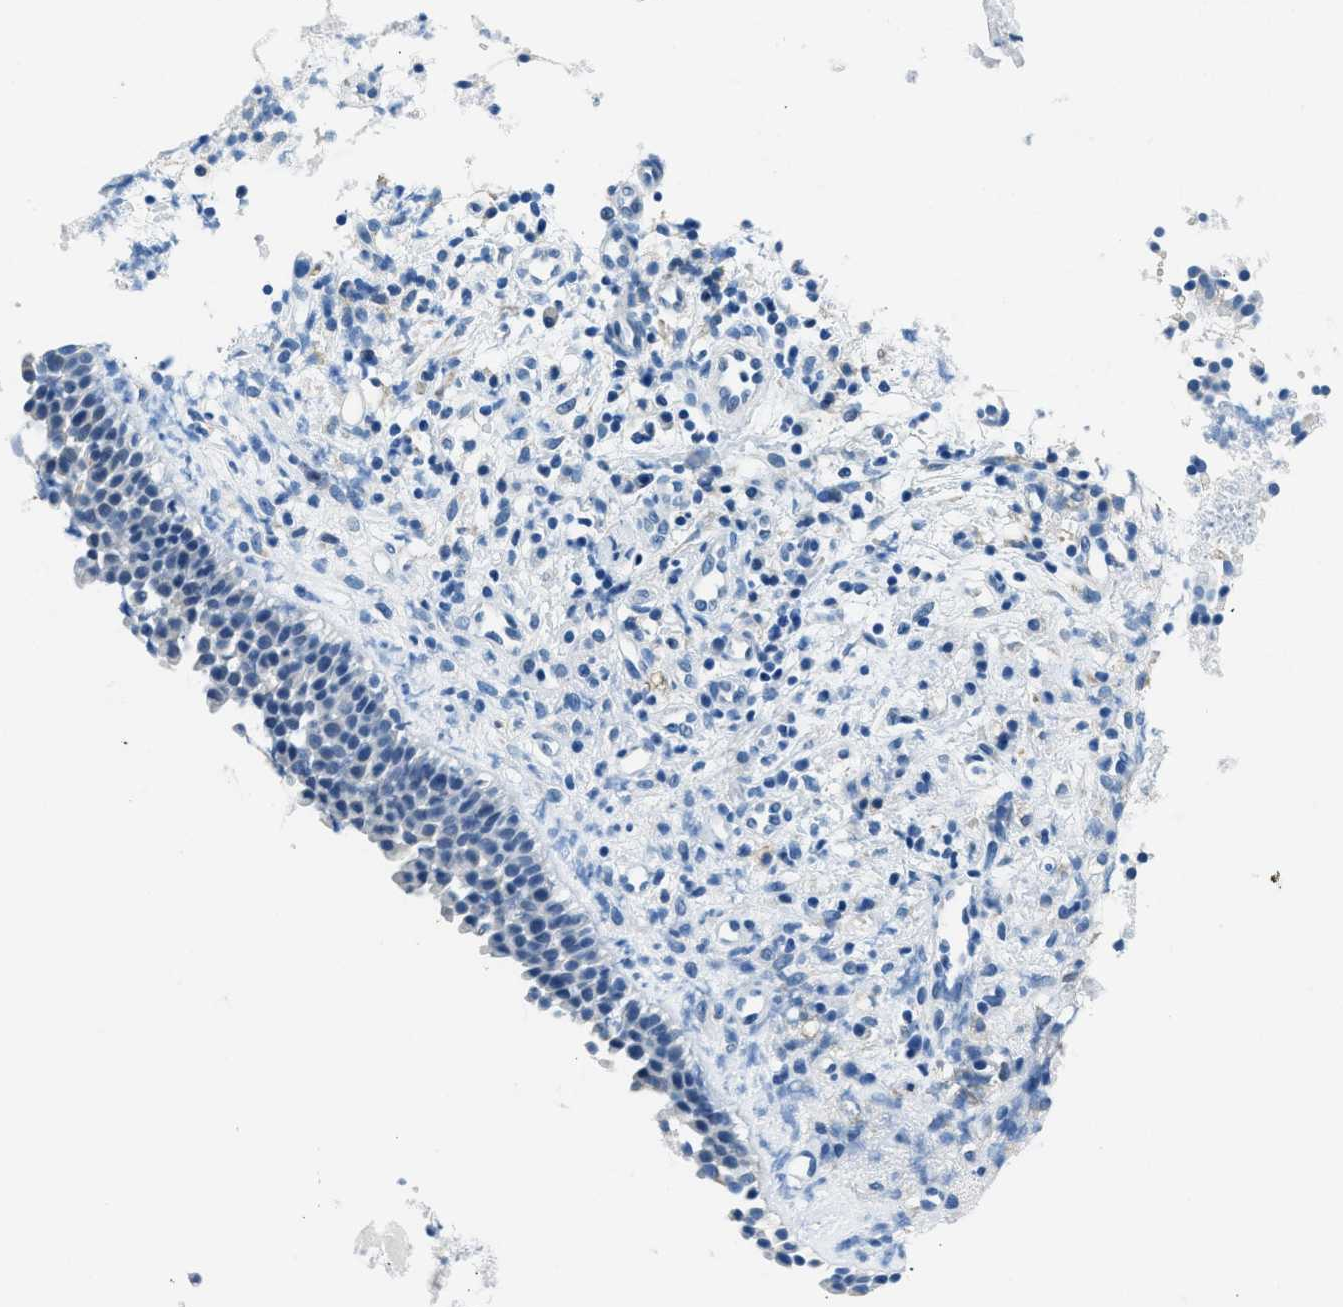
{"staining": {"intensity": "weak", "quantity": "<25%", "location": "cytoplasmic/membranous"}, "tissue": "nasopharynx", "cell_type": "Respiratory epithelial cells", "image_type": "normal", "snomed": [{"axis": "morphology", "description": "Normal tissue, NOS"}, {"axis": "topography", "description": "Nasopharynx"}], "caption": "An immunohistochemistry image of benign nasopharynx is shown. There is no staining in respiratory epithelial cells of nasopharynx.", "gene": "CLDN18", "patient": {"sex": "male", "age": 21}}